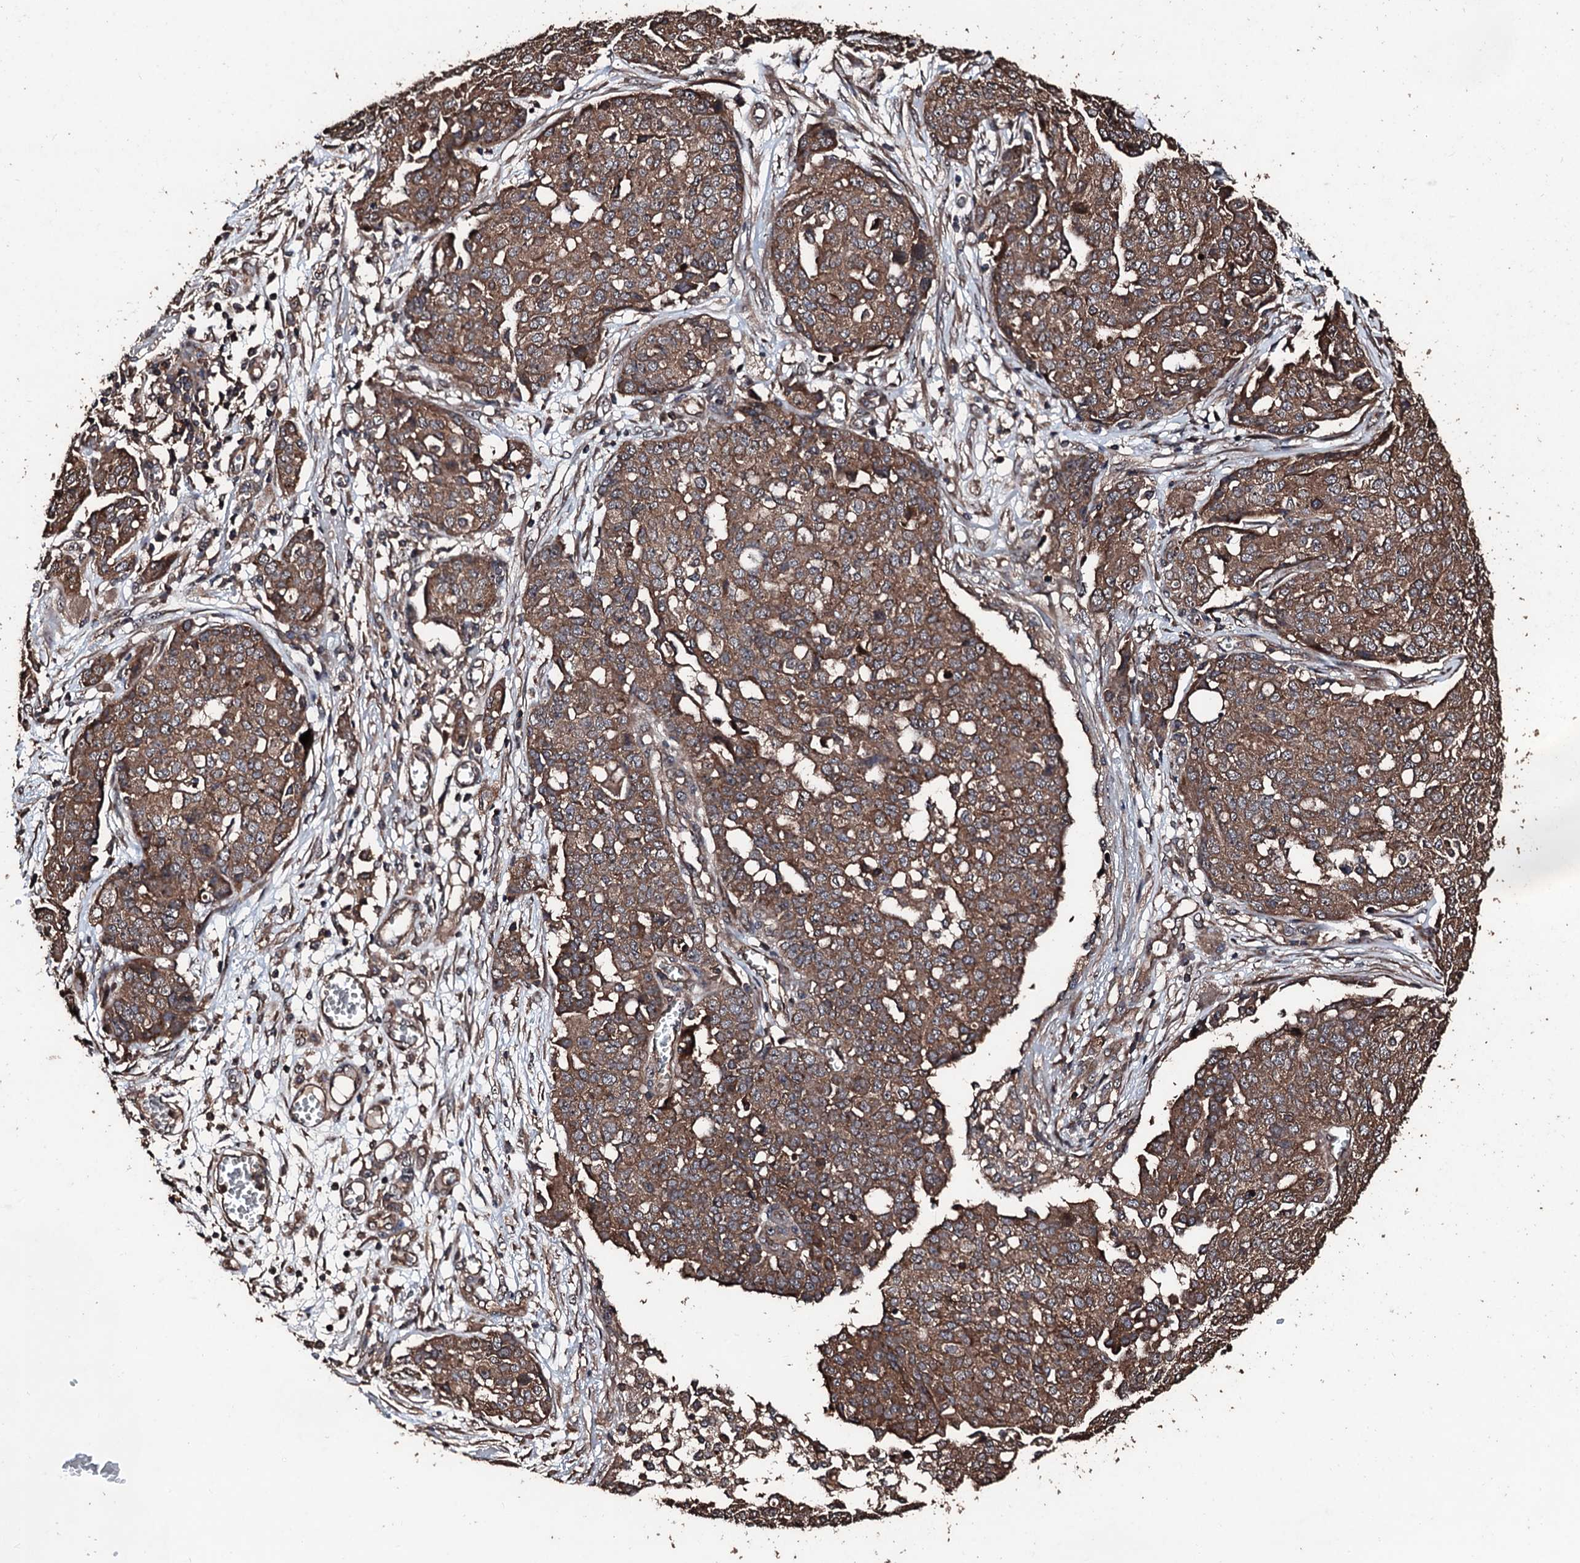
{"staining": {"intensity": "moderate", "quantity": ">75%", "location": "cytoplasmic/membranous"}, "tissue": "ovarian cancer", "cell_type": "Tumor cells", "image_type": "cancer", "snomed": [{"axis": "morphology", "description": "Cystadenocarcinoma, serous, NOS"}, {"axis": "topography", "description": "Soft tissue"}, {"axis": "topography", "description": "Ovary"}], "caption": "Serous cystadenocarcinoma (ovarian) stained with IHC displays moderate cytoplasmic/membranous staining in approximately >75% of tumor cells.", "gene": "KIF18A", "patient": {"sex": "female", "age": 57}}